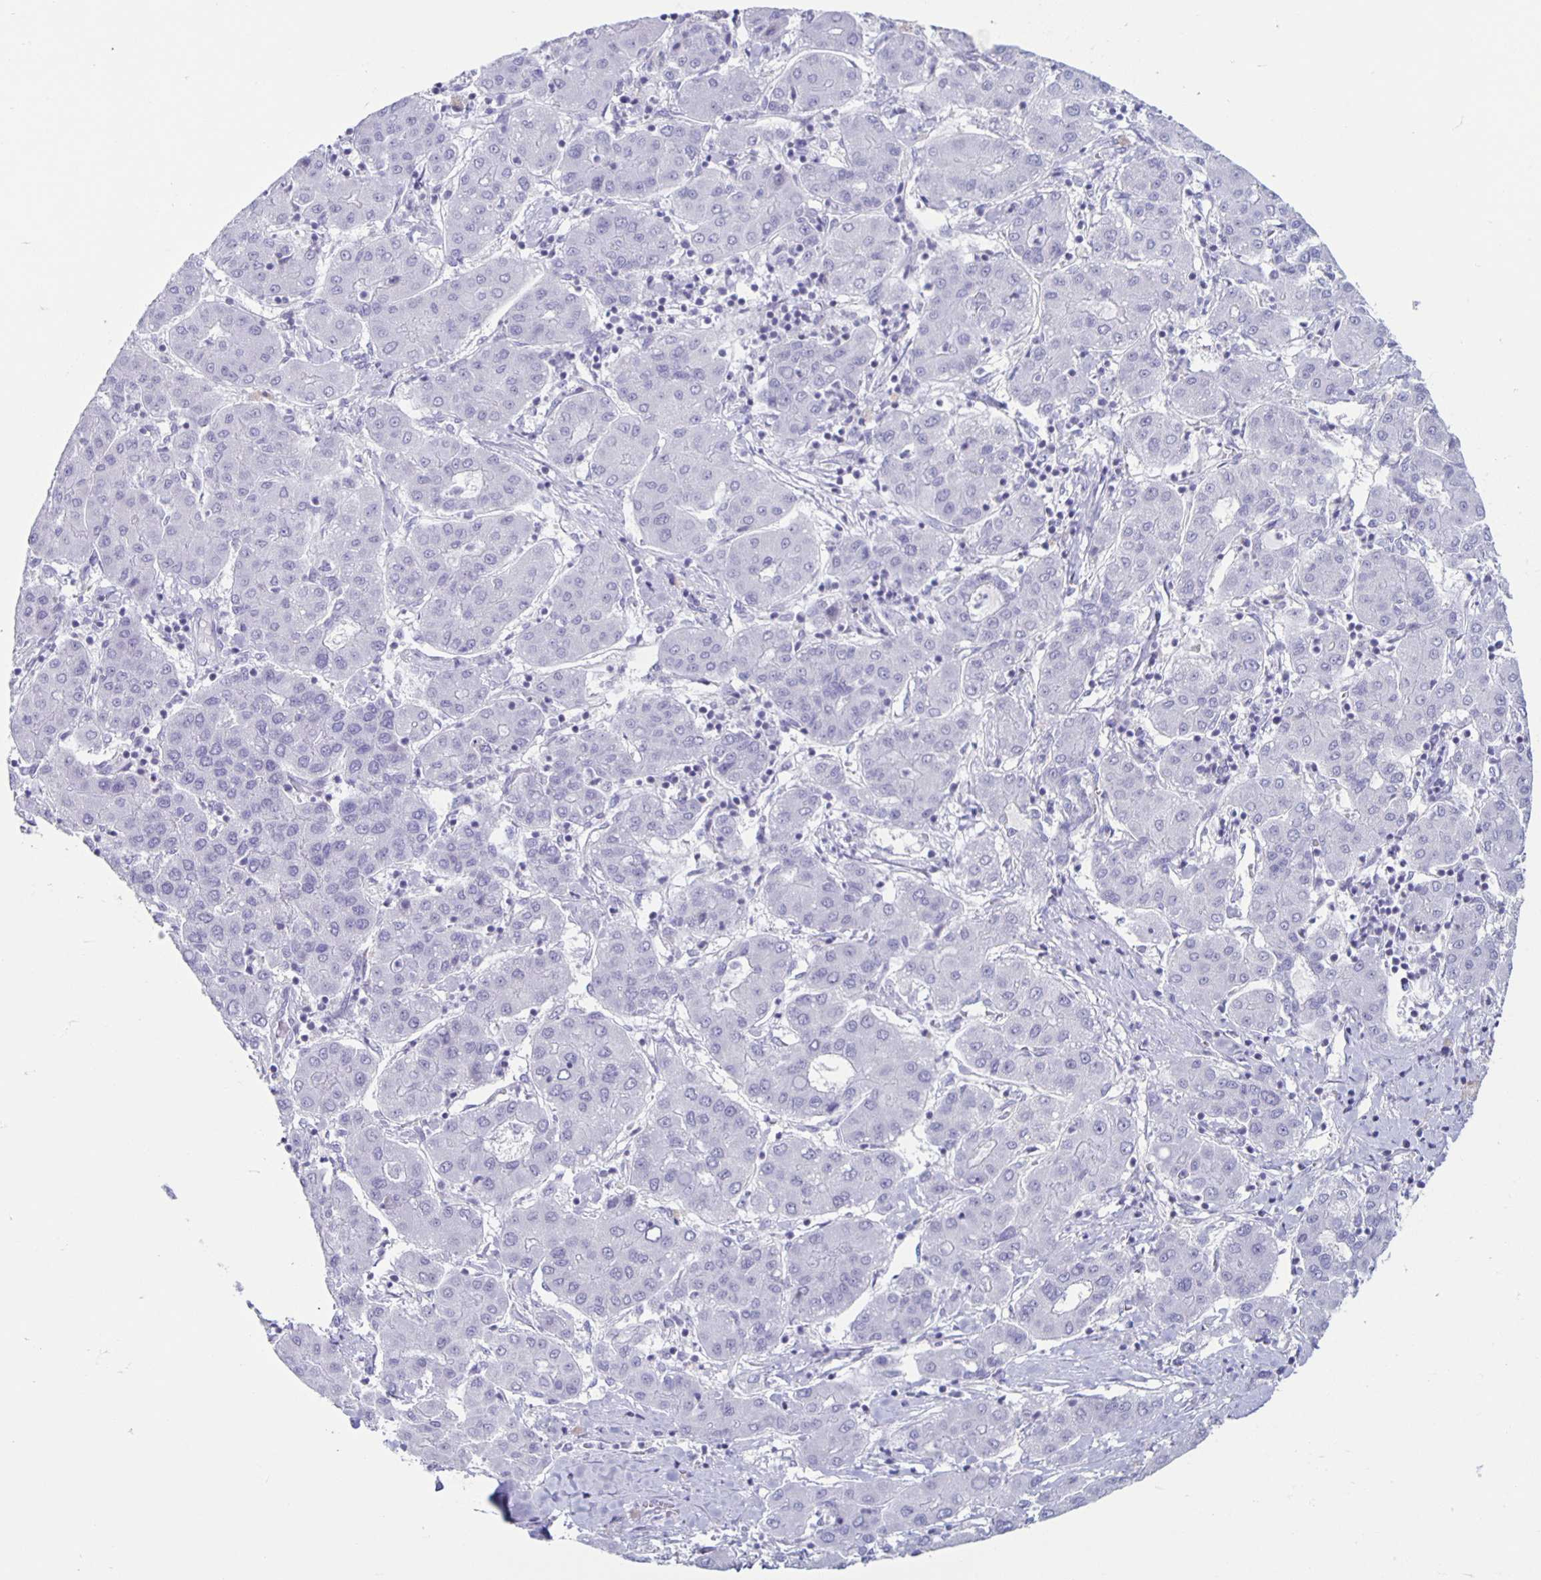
{"staining": {"intensity": "negative", "quantity": "none", "location": "none"}, "tissue": "liver cancer", "cell_type": "Tumor cells", "image_type": "cancer", "snomed": [{"axis": "morphology", "description": "Carcinoma, Hepatocellular, NOS"}, {"axis": "topography", "description": "Liver"}], "caption": "Tumor cells show no significant staining in hepatocellular carcinoma (liver).", "gene": "CT45A5", "patient": {"sex": "male", "age": 65}}